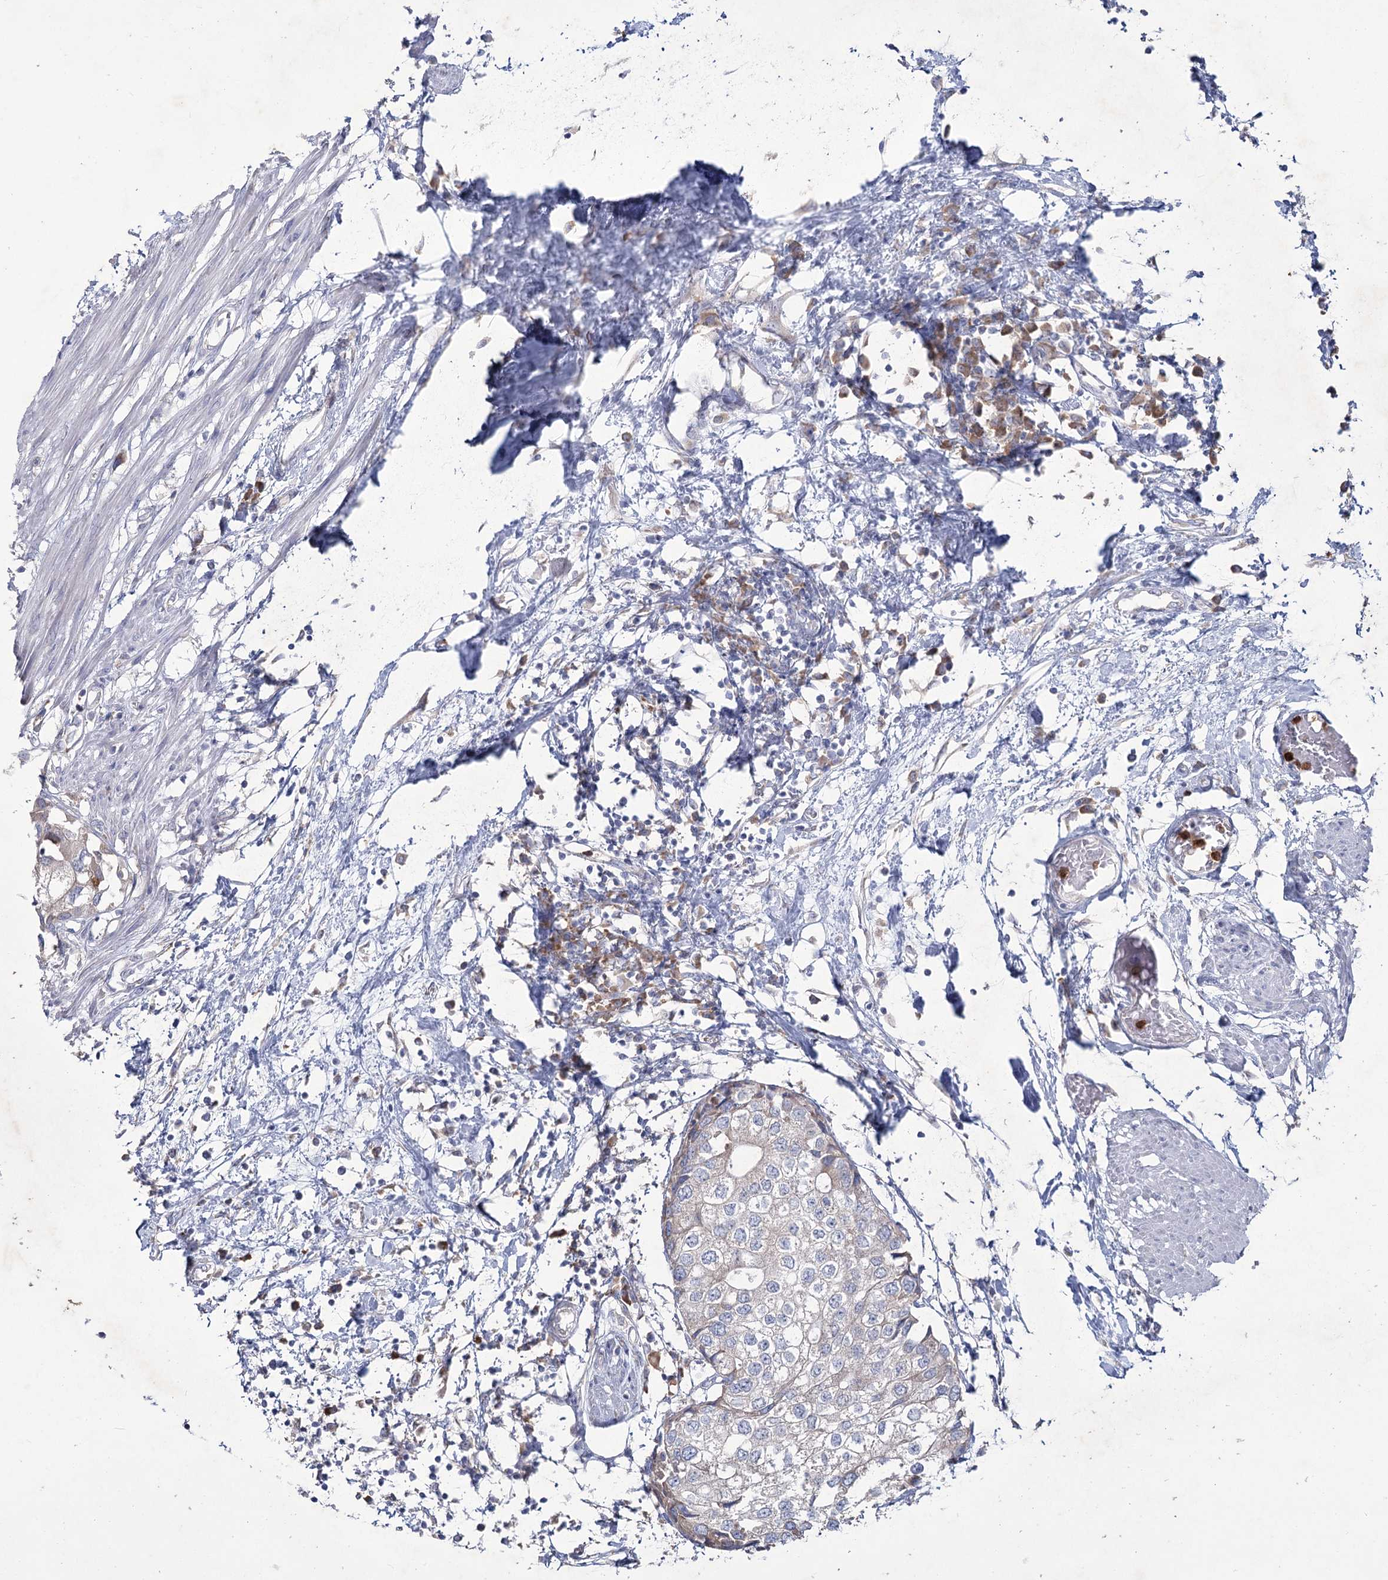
{"staining": {"intensity": "negative", "quantity": "none", "location": "none"}, "tissue": "urothelial cancer", "cell_type": "Tumor cells", "image_type": "cancer", "snomed": [{"axis": "morphology", "description": "Urothelial carcinoma, High grade"}, {"axis": "topography", "description": "Urinary bladder"}], "caption": "Urothelial carcinoma (high-grade) was stained to show a protein in brown. There is no significant positivity in tumor cells.", "gene": "NIPAL4", "patient": {"sex": "male", "age": 64}}